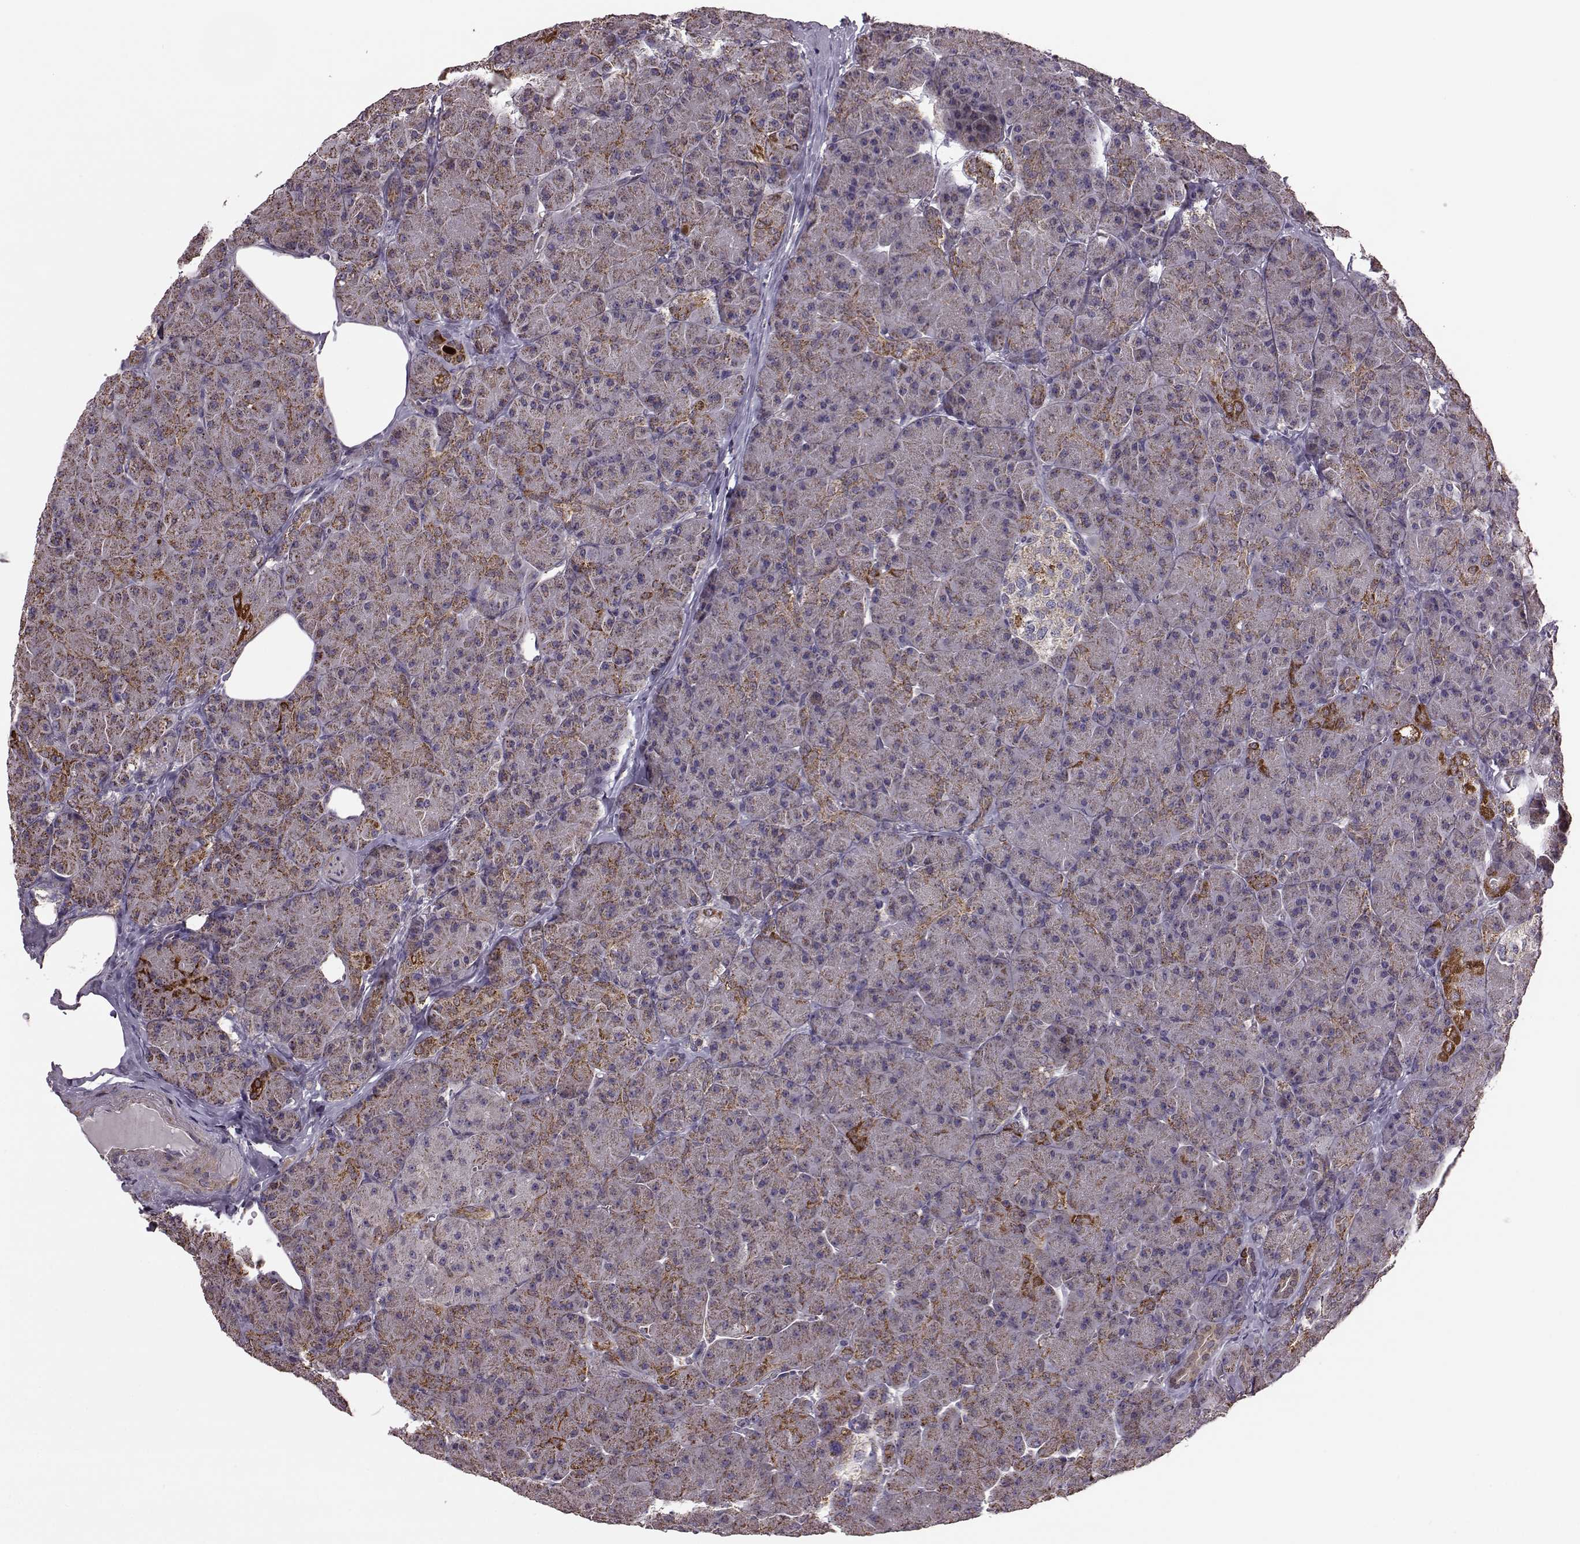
{"staining": {"intensity": "strong", "quantity": "<25%", "location": "cytoplasmic/membranous"}, "tissue": "pancreas", "cell_type": "Exocrine glandular cells", "image_type": "normal", "snomed": [{"axis": "morphology", "description": "Normal tissue, NOS"}, {"axis": "topography", "description": "Pancreas"}], "caption": "Benign pancreas reveals strong cytoplasmic/membranous expression in approximately <25% of exocrine glandular cells.", "gene": "PUDP", "patient": {"sex": "male", "age": 57}}